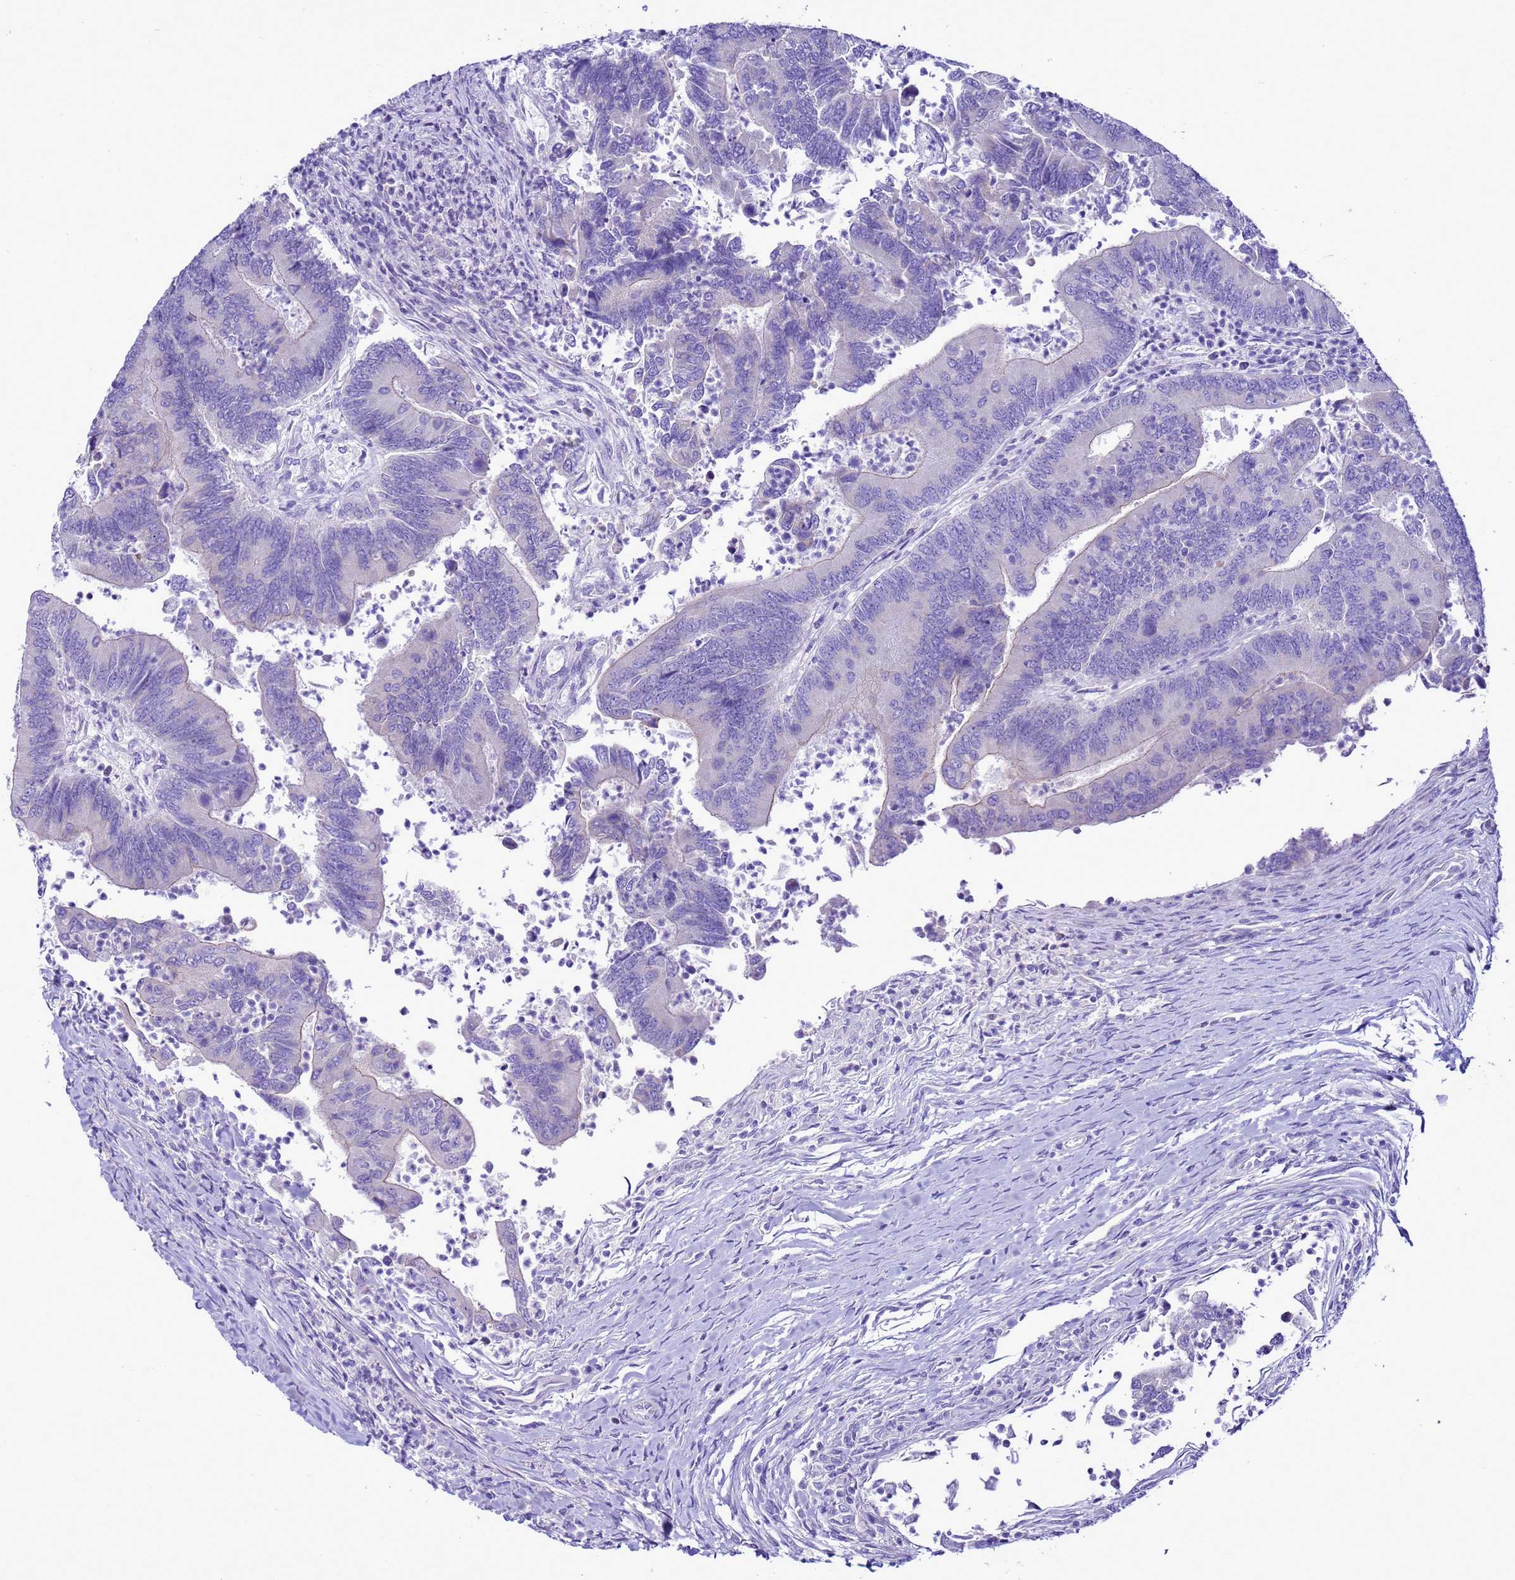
{"staining": {"intensity": "negative", "quantity": "none", "location": "none"}, "tissue": "colorectal cancer", "cell_type": "Tumor cells", "image_type": "cancer", "snomed": [{"axis": "morphology", "description": "Adenocarcinoma, NOS"}, {"axis": "topography", "description": "Colon"}], "caption": "Immunohistochemical staining of human colorectal adenocarcinoma shows no significant staining in tumor cells. (Brightfield microscopy of DAB (3,3'-diaminobenzidine) immunohistochemistry at high magnification).", "gene": "BEST2", "patient": {"sex": "female", "age": 67}}